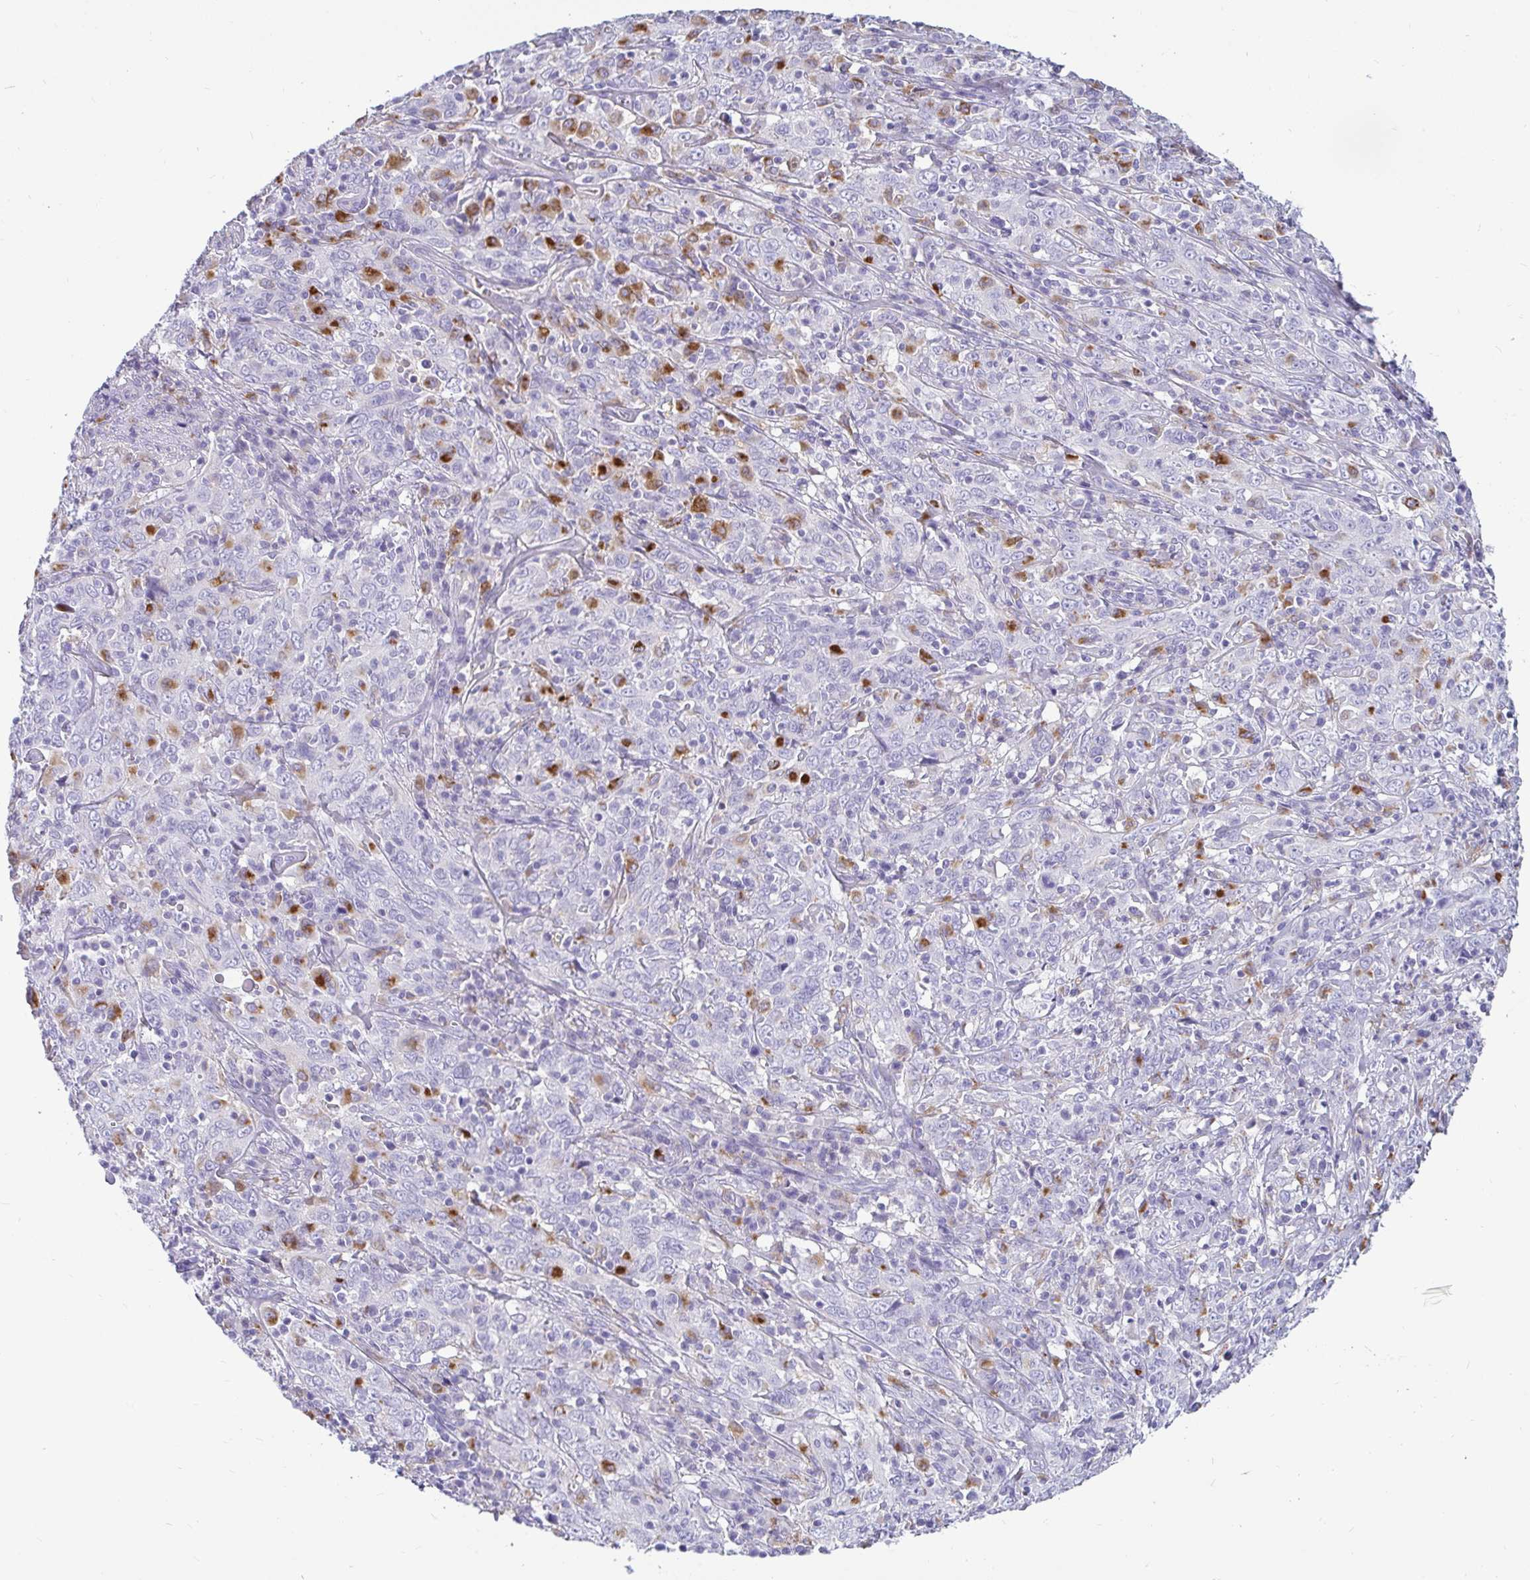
{"staining": {"intensity": "negative", "quantity": "none", "location": "none"}, "tissue": "cervical cancer", "cell_type": "Tumor cells", "image_type": "cancer", "snomed": [{"axis": "morphology", "description": "Squamous cell carcinoma, NOS"}, {"axis": "topography", "description": "Cervix"}], "caption": "The immunohistochemistry image has no significant positivity in tumor cells of cervical cancer (squamous cell carcinoma) tissue.", "gene": "CTSZ", "patient": {"sex": "female", "age": 46}}